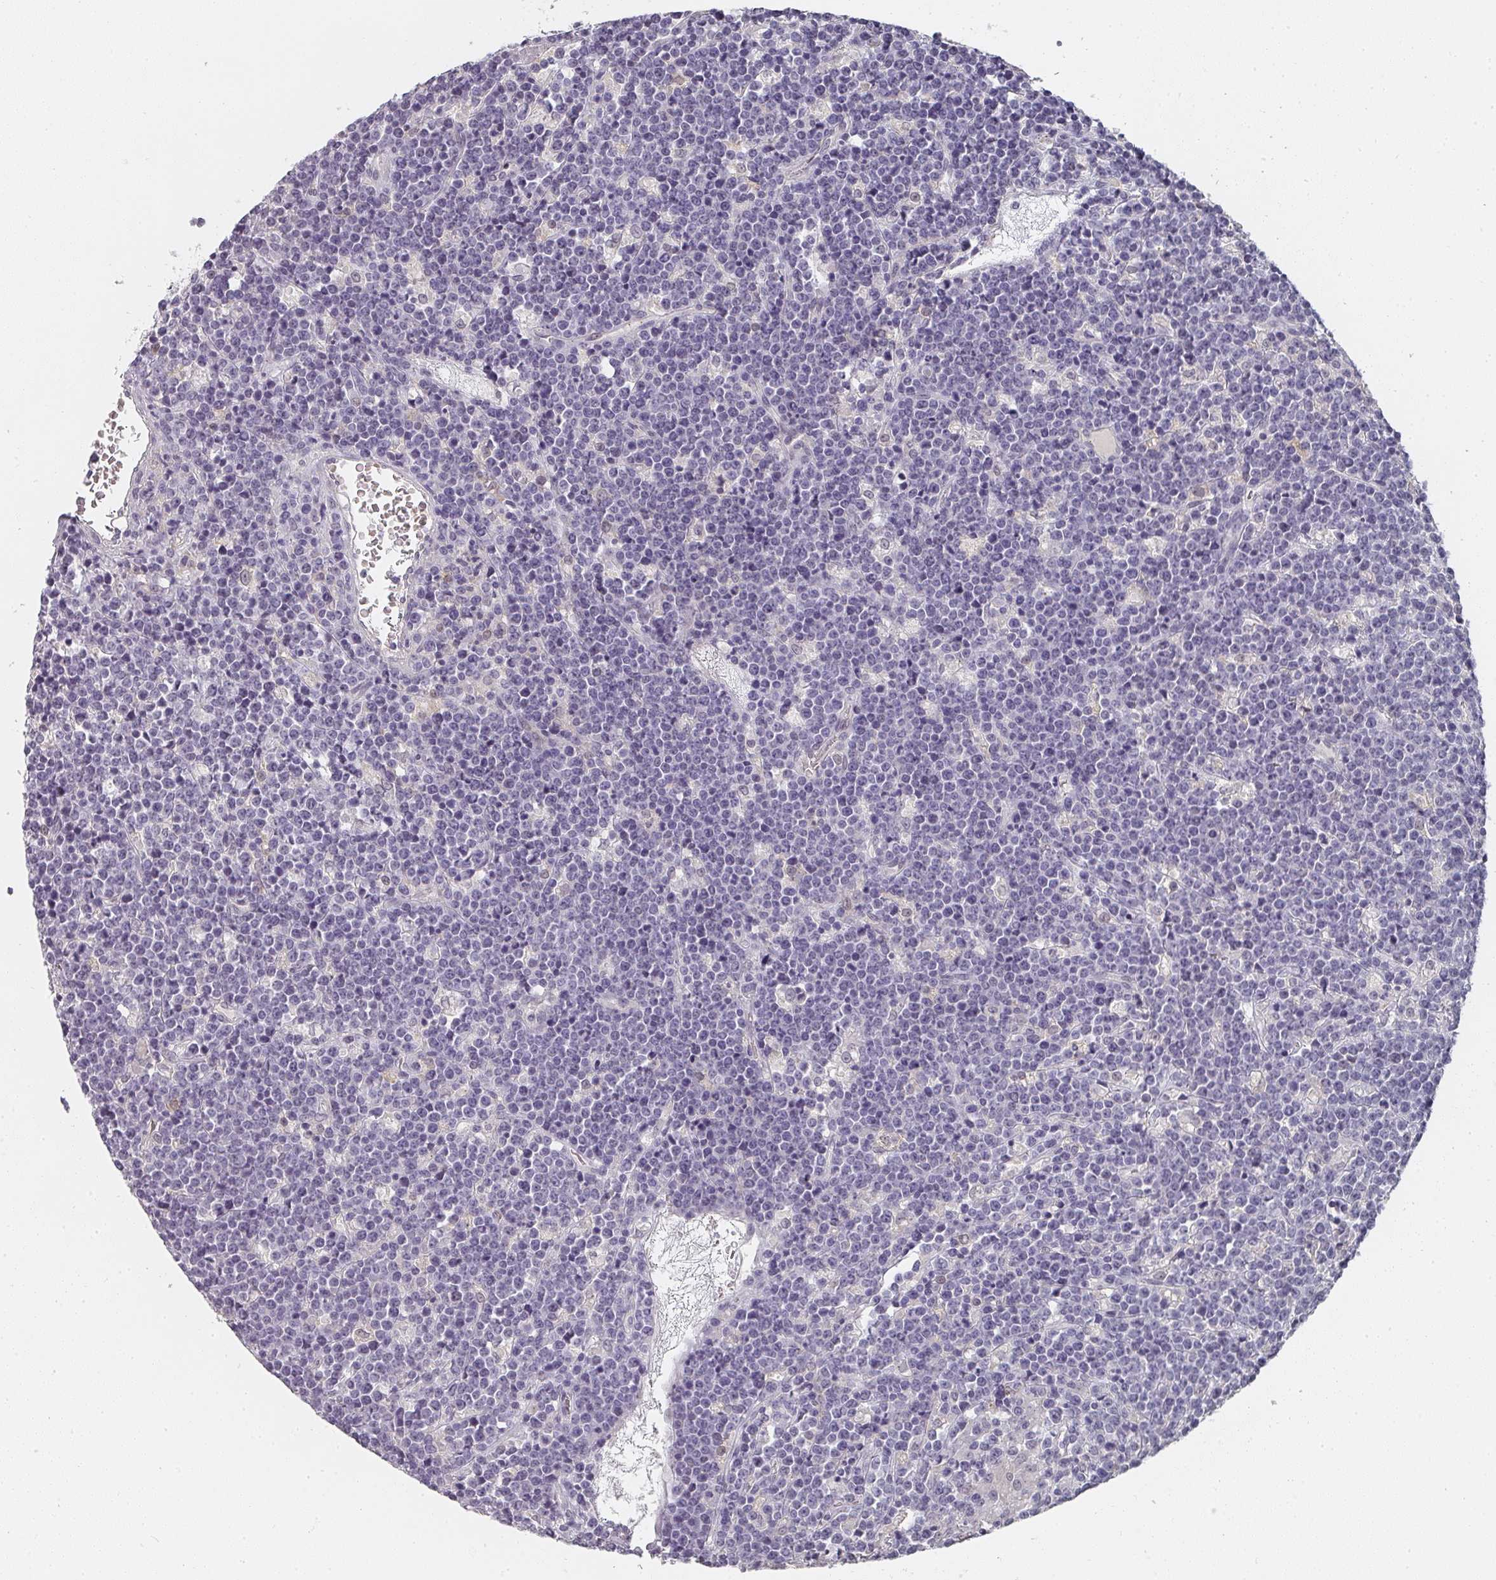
{"staining": {"intensity": "negative", "quantity": "none", "location": "none"}, "tissue": "lymphoma", "cell_type": "Tumor cells", "image_type": "cancer", "snomed": [{"axis": "morphology", "description": "Malignant lymphoma, non-Hodgkin's type, High grade"}, {"axis": "topography", "description": "Ovary"}], "caption": "Tumor cells show no significant staining in lymphoma.", "gene": "SHISA2", "patient": {"sex": "female", "age": 56}}